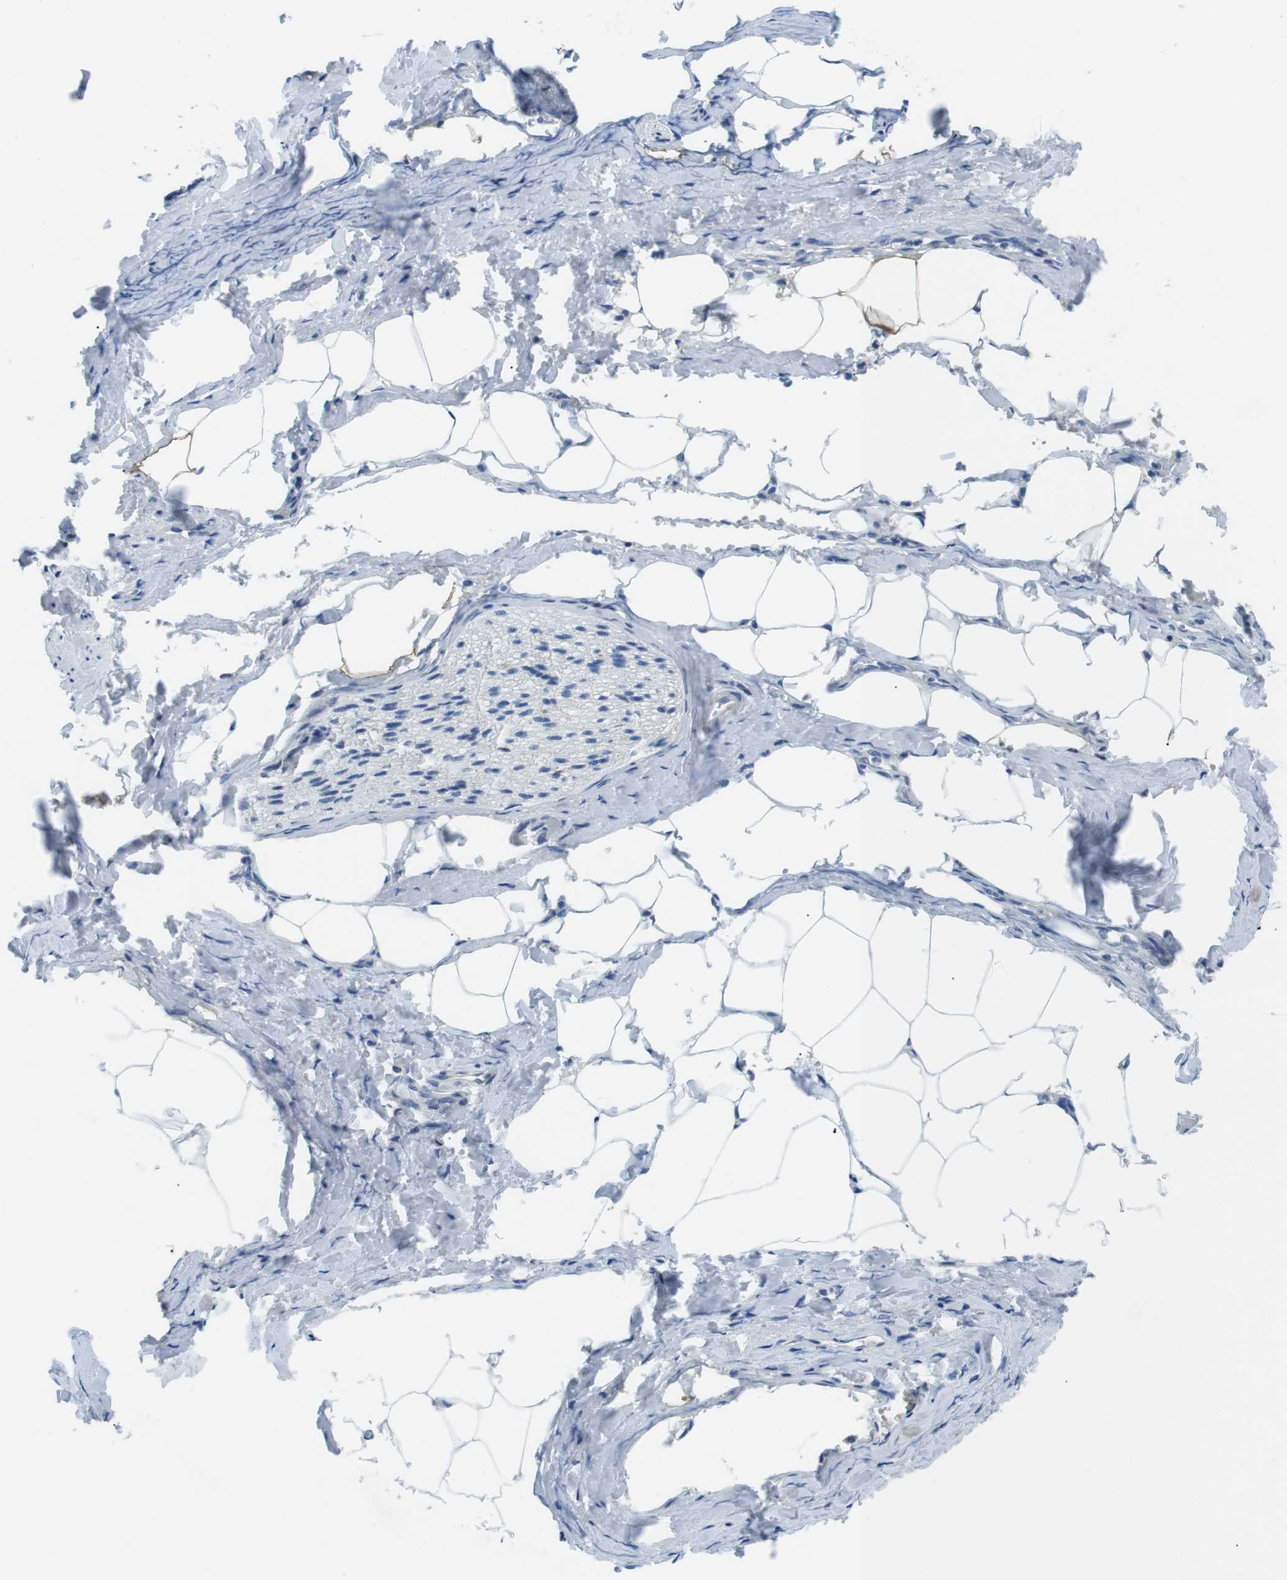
{"staining": {"intensity": "negative", "quantity": "none", "location": "none"}, "tissue": "adipose tissue", "cell_type": "Adipocytes", "image_type": "normal", "snomed": [{"axis": "morphology", "description": "Normal tissue, NOS"}, {"axis": "topography", "description": "Soft tissue"}, {"axis": "topography", "description": "Vascular tissue"}], "caption": "An immunohistochemistry (IHC) micrograph of benign adipose tissue is shown. There is no staining in adipocytes of adipose tissue. Brightfield microscopy of IHC stained with DAB (3,3'-diaminobenzidine) (brown) and hematoxylin (blue), captured at high magnification.", "gene": "PHLDA1", "patient": {"sex": "female", "age": 35}}